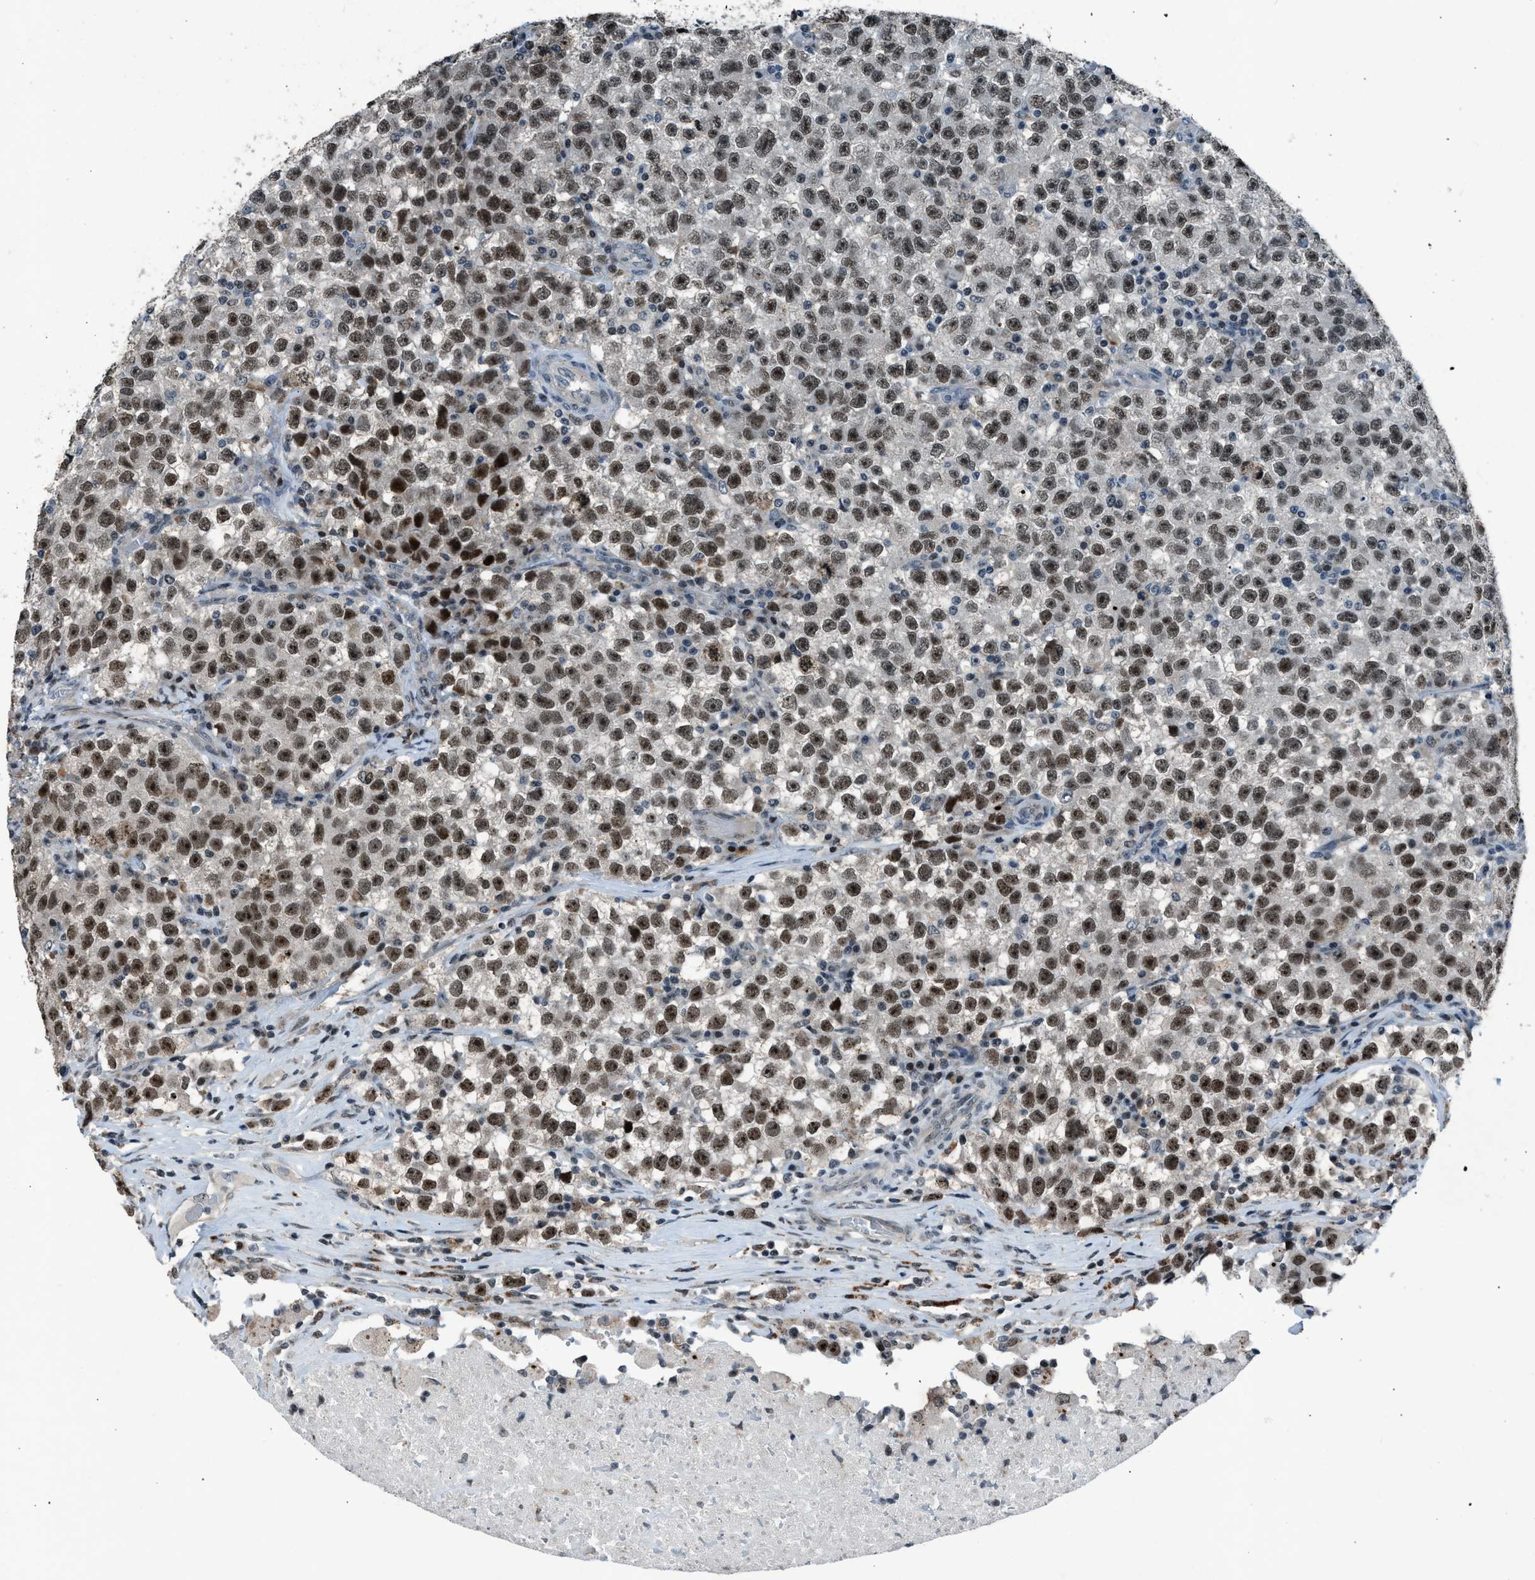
{"staining": {"intensity": "moderate", "quantity": ">75%", "location": "nuclear"}, "tissue": "testis cancer", "cell_type": "Tumor cells", "image_type": "cancer", "snomed": [{"axis": "morphology", "description": "Seminoma, NOS"}, {"axis": "topography", "description": "Testis"}], "caption": "Tumor cells show medium levels of moderate nuclear positivity in approximately >75% of cells in seminoma (testis).", "gene": "ADCY1", "patient": {"sex": "male", "age": 22}}